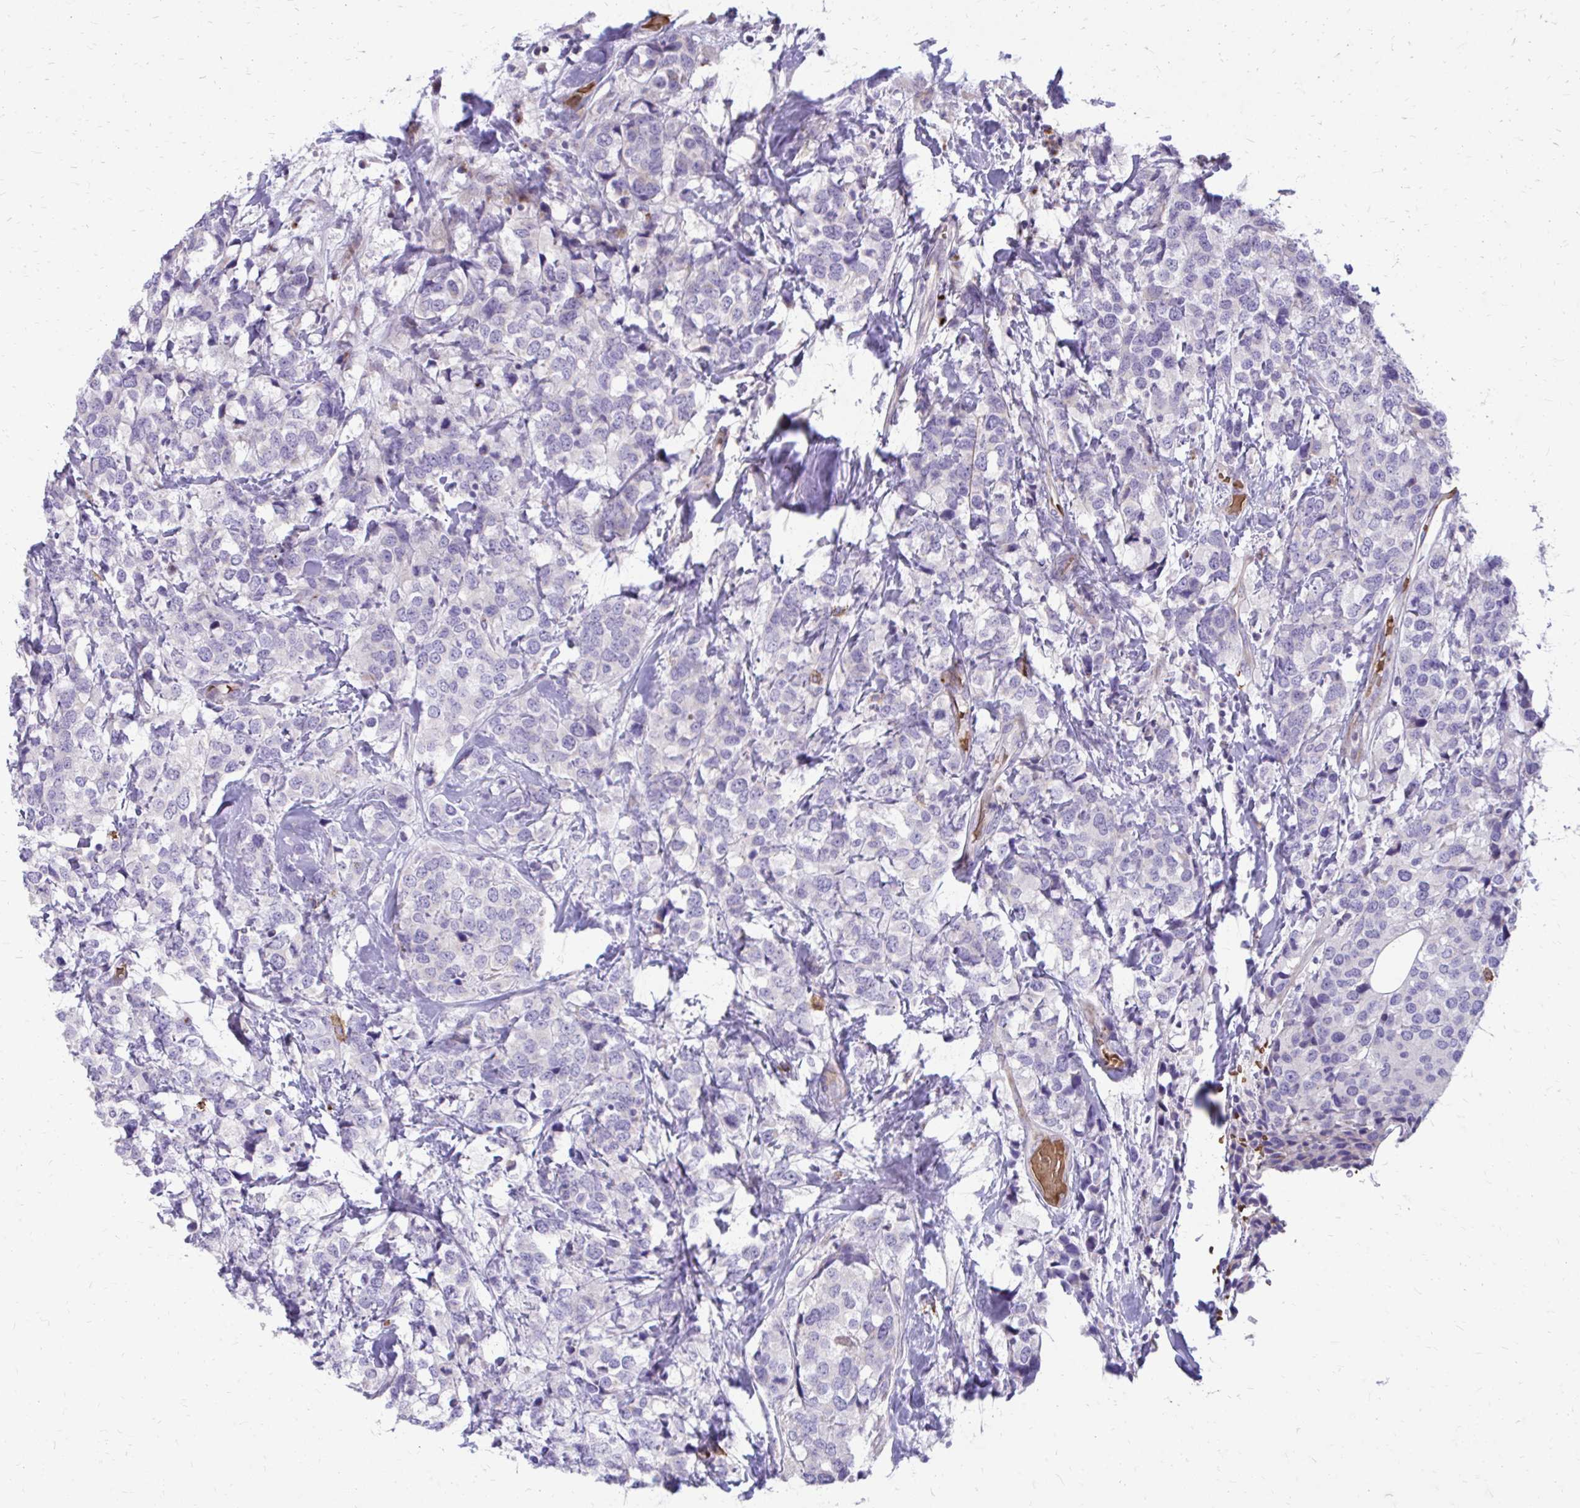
{"staining": {"intensity": "negative", "quantity": "none", "location": "none"}, "tissue": "breast cancer", "cell_type": "Tumor cells", "image_type": "cancer", "snomed": [{"axis": "morphology", "description": "Lobular carcinoma"}, {"axis": "topography", "description": "Breast"}], "caption": "An immunohistochemistry (IHC) photomicrograph of breast cancer (lobular carcinoma) is shown. There is no staining in tumor cells of breast cancer (lobular carcinoma). The staining is performed using DAB brown chromogen with nuclei counter-stained in using hematoxylin.", "gene": "FUNDC2", "patient": {"sex": "female", "age": 59}}